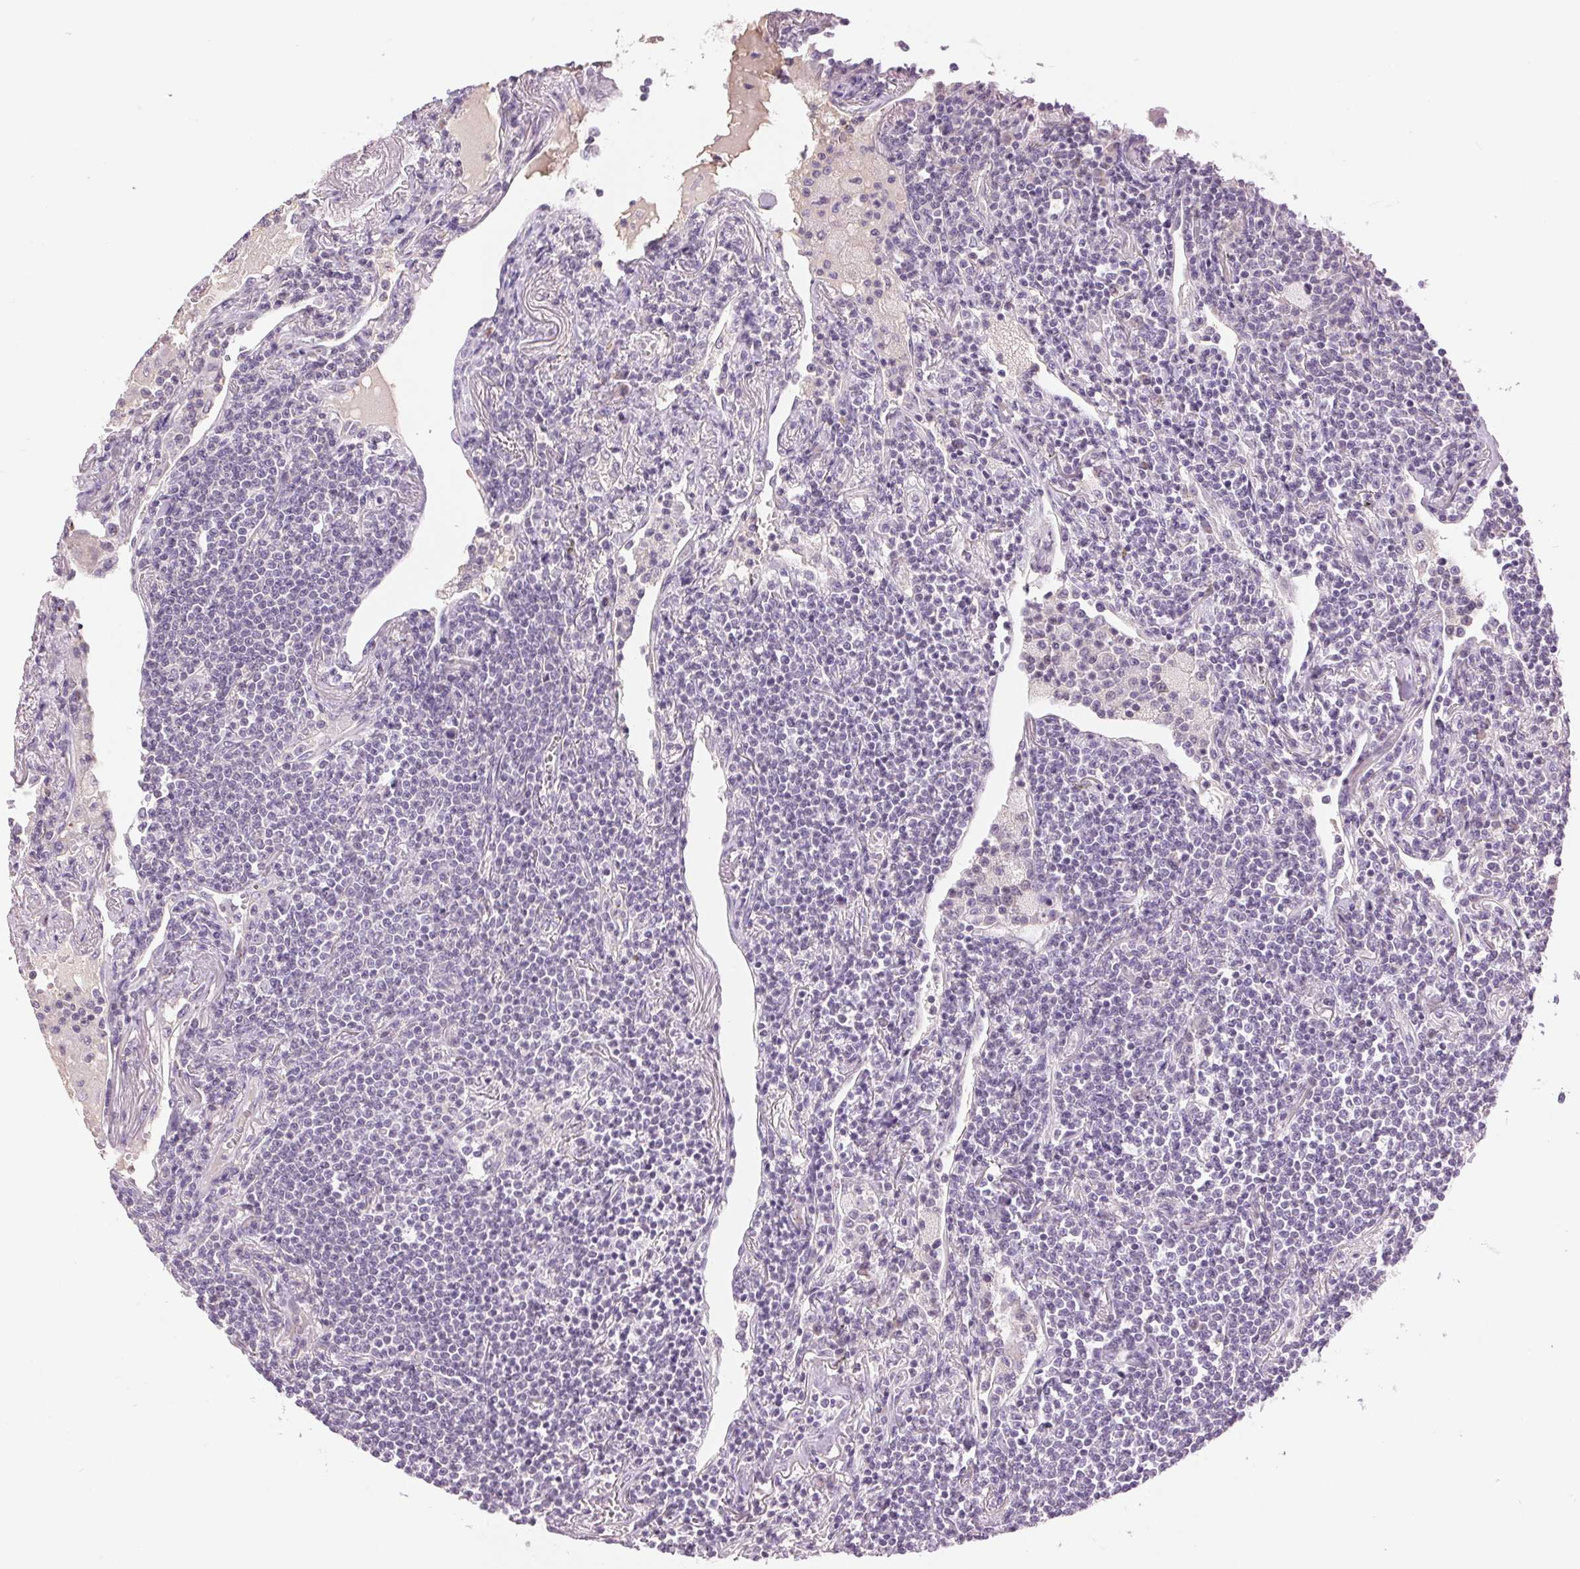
{"staining": {"intensity": "negative", "quantity": "none", "location": "none"}, "tissue": "lymphoma", "cell_type": "Tumor cells", "image_type": "cancer", "snomed": [{"axis": "morphology", "description": "Malignant lymphoma, non-Hodgkin's type, Low grade"}, {"axis": "topography", "description": "Lung"}], "caption": "Immunohistochemistry (IHC) of human lymphoma displays no positivity in tumor cells.", "gene": "FXYD4", "patient": {"sex": "female", "age": 71}}